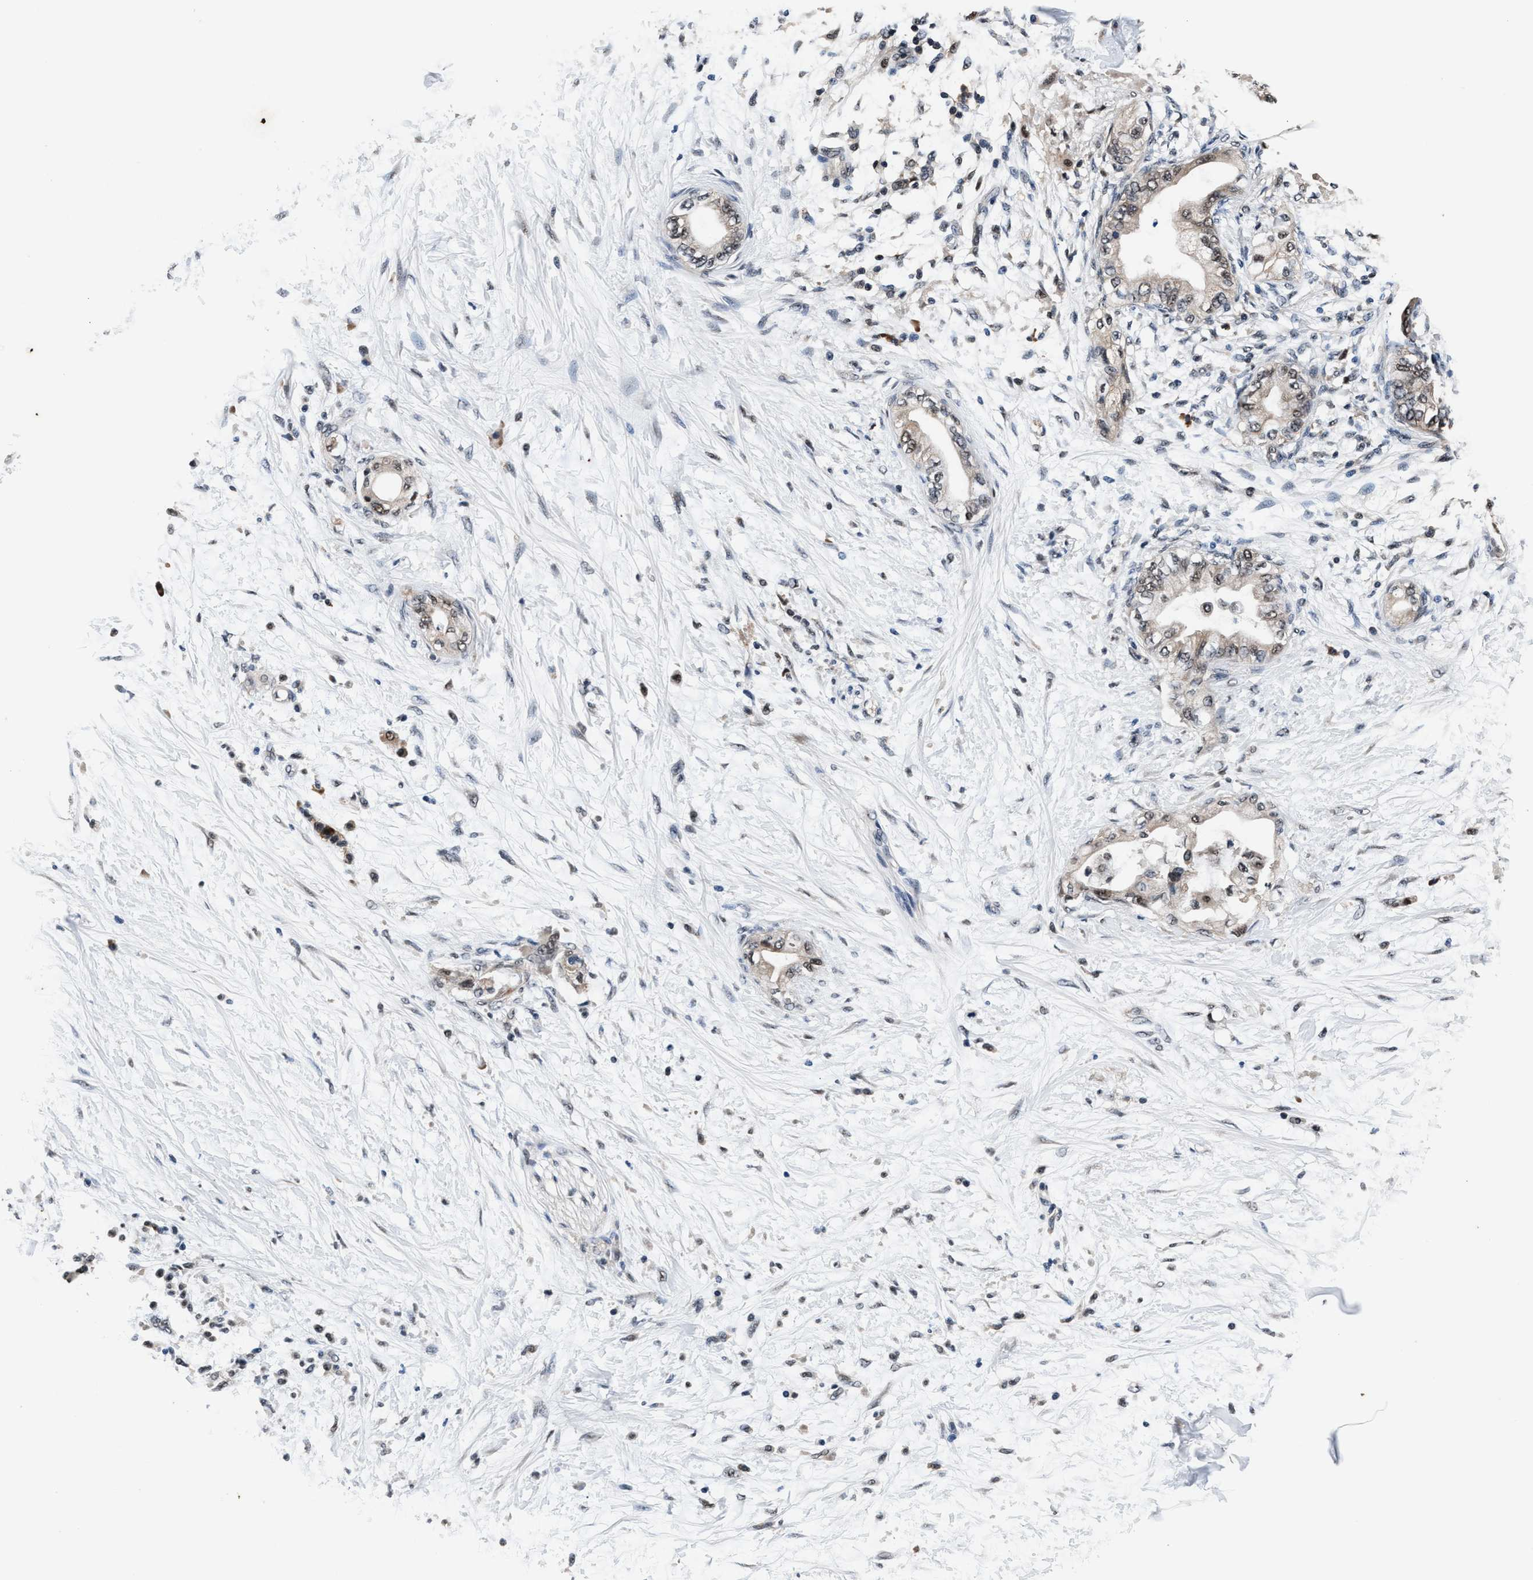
{"staining": {"intensity": "weak", "quantity": ">75%", "location": "cytoplasmic/membranous"}, "tissue": "adipose tissue", "cell_type": "Adipocytes", "image_type": "normal", "snomed": [{"axis": "morphology", "description": "Normal tissue, NOS"}, {"axis": "morphology", "description": "Adenocarcinoma, NOS"}, {"axis": "topography", "description": "Duodenum"}, {"axis": "topography", "description": "Peripheral nerve tissue"}], "caption": "IHC micrograph of unremarkable adipose tissue stained for a protein (brown), which reveals low levels of weak cytoplasmic/membranous expression in approximately >75% of adipocytes.", "gene": "USP16", "patient": {"sex": "female", "age": 60}}